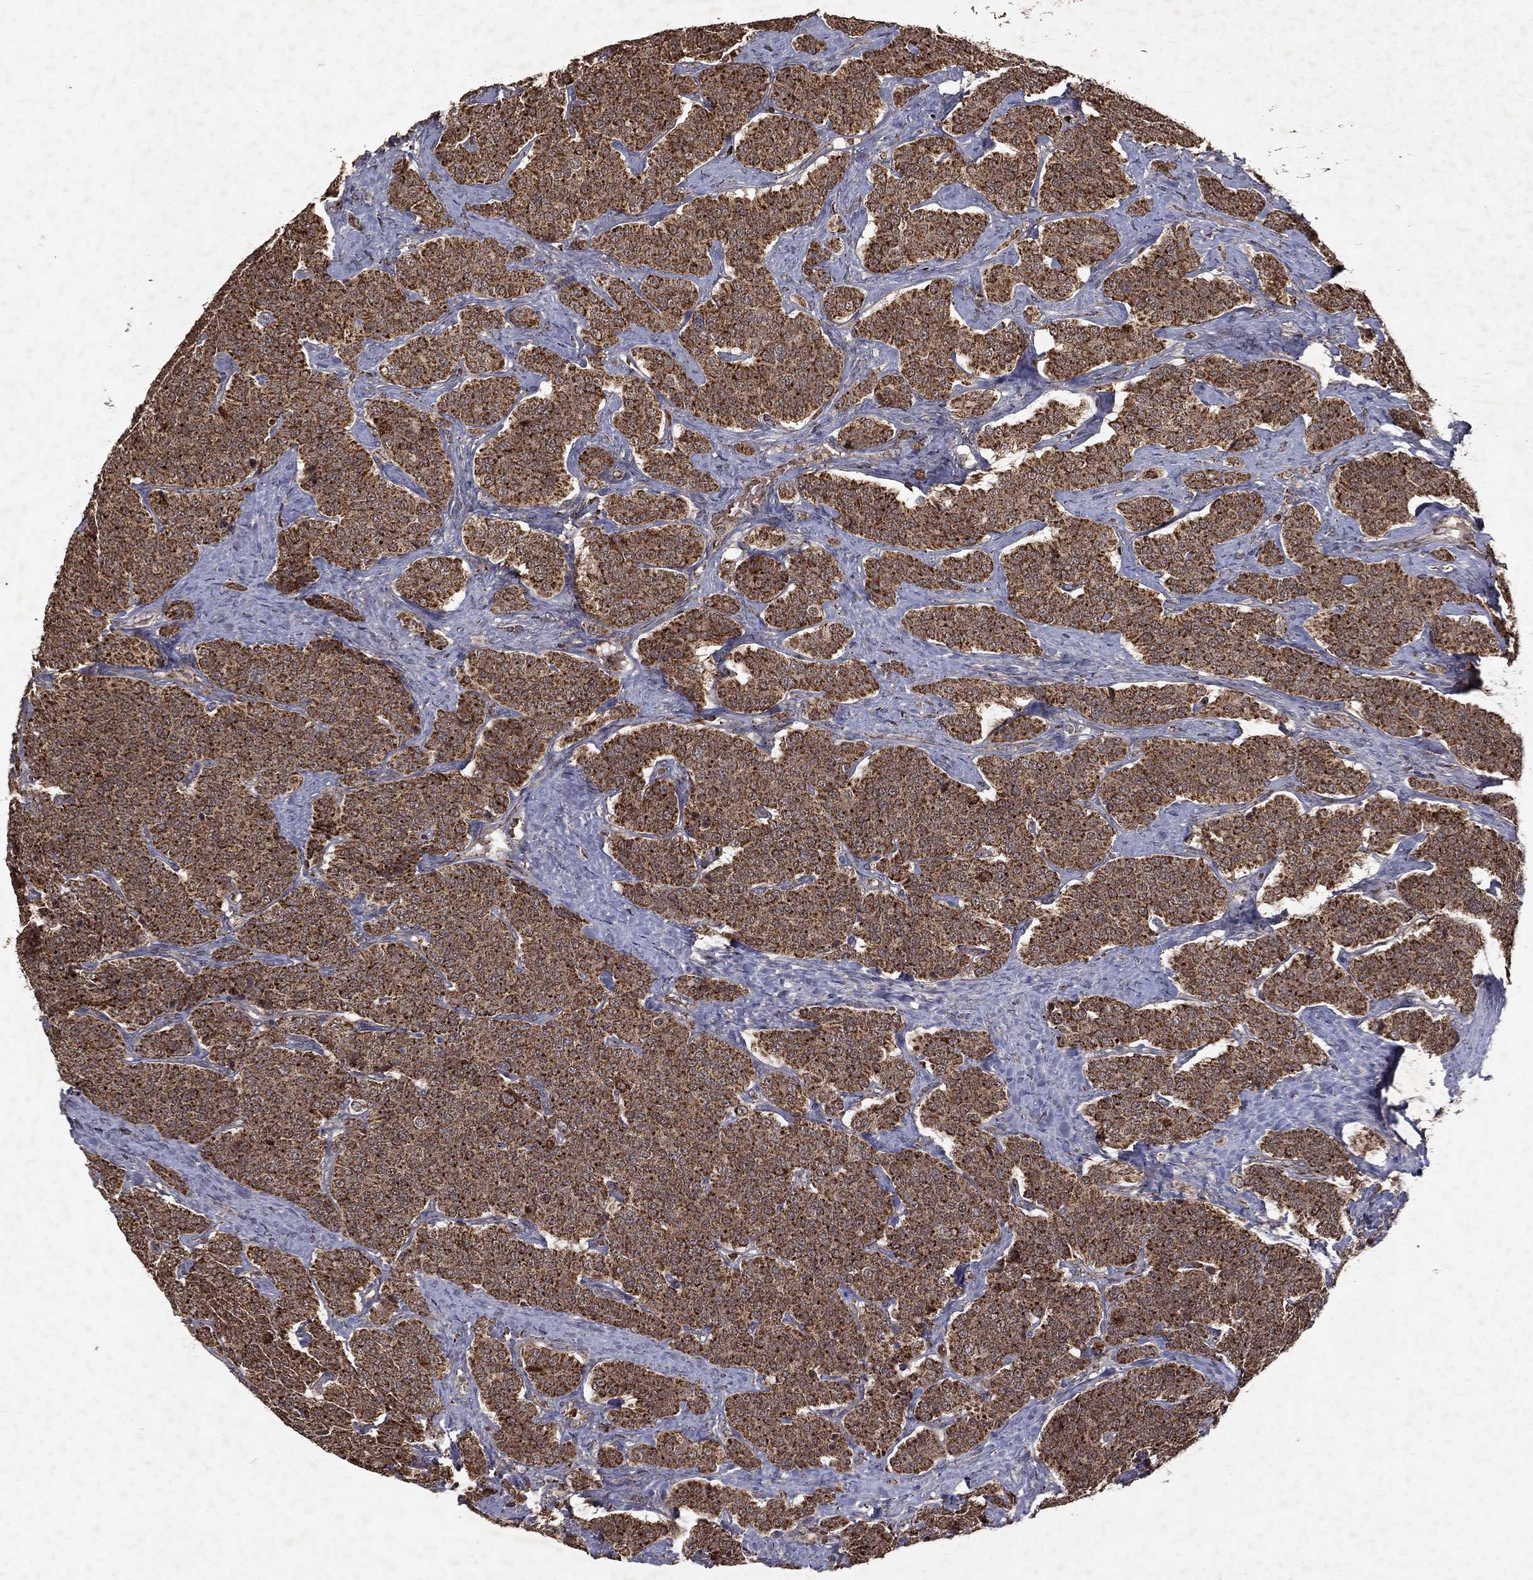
{"staining": {"intensity": "strong", "quantity": ">75%", "location": "cytoplasmic/membranous"}, "tissue": "carcinoid", "cell_type": "Tumor cells", "image_type": "cancer", "snomed": [{"axis": "morphology", "description": "Carcinoid, malignant, NOS"}, {"axis": "topography", "description": "Small intestine"}], "caption": "Human carcinoid stained with a brown dye displays strong cytoplasmic/membranous positive positivity in approximately >75% of tumor cells.", "gene": "PYROXD2", "patient": {"sex": "female", "age": 58}}